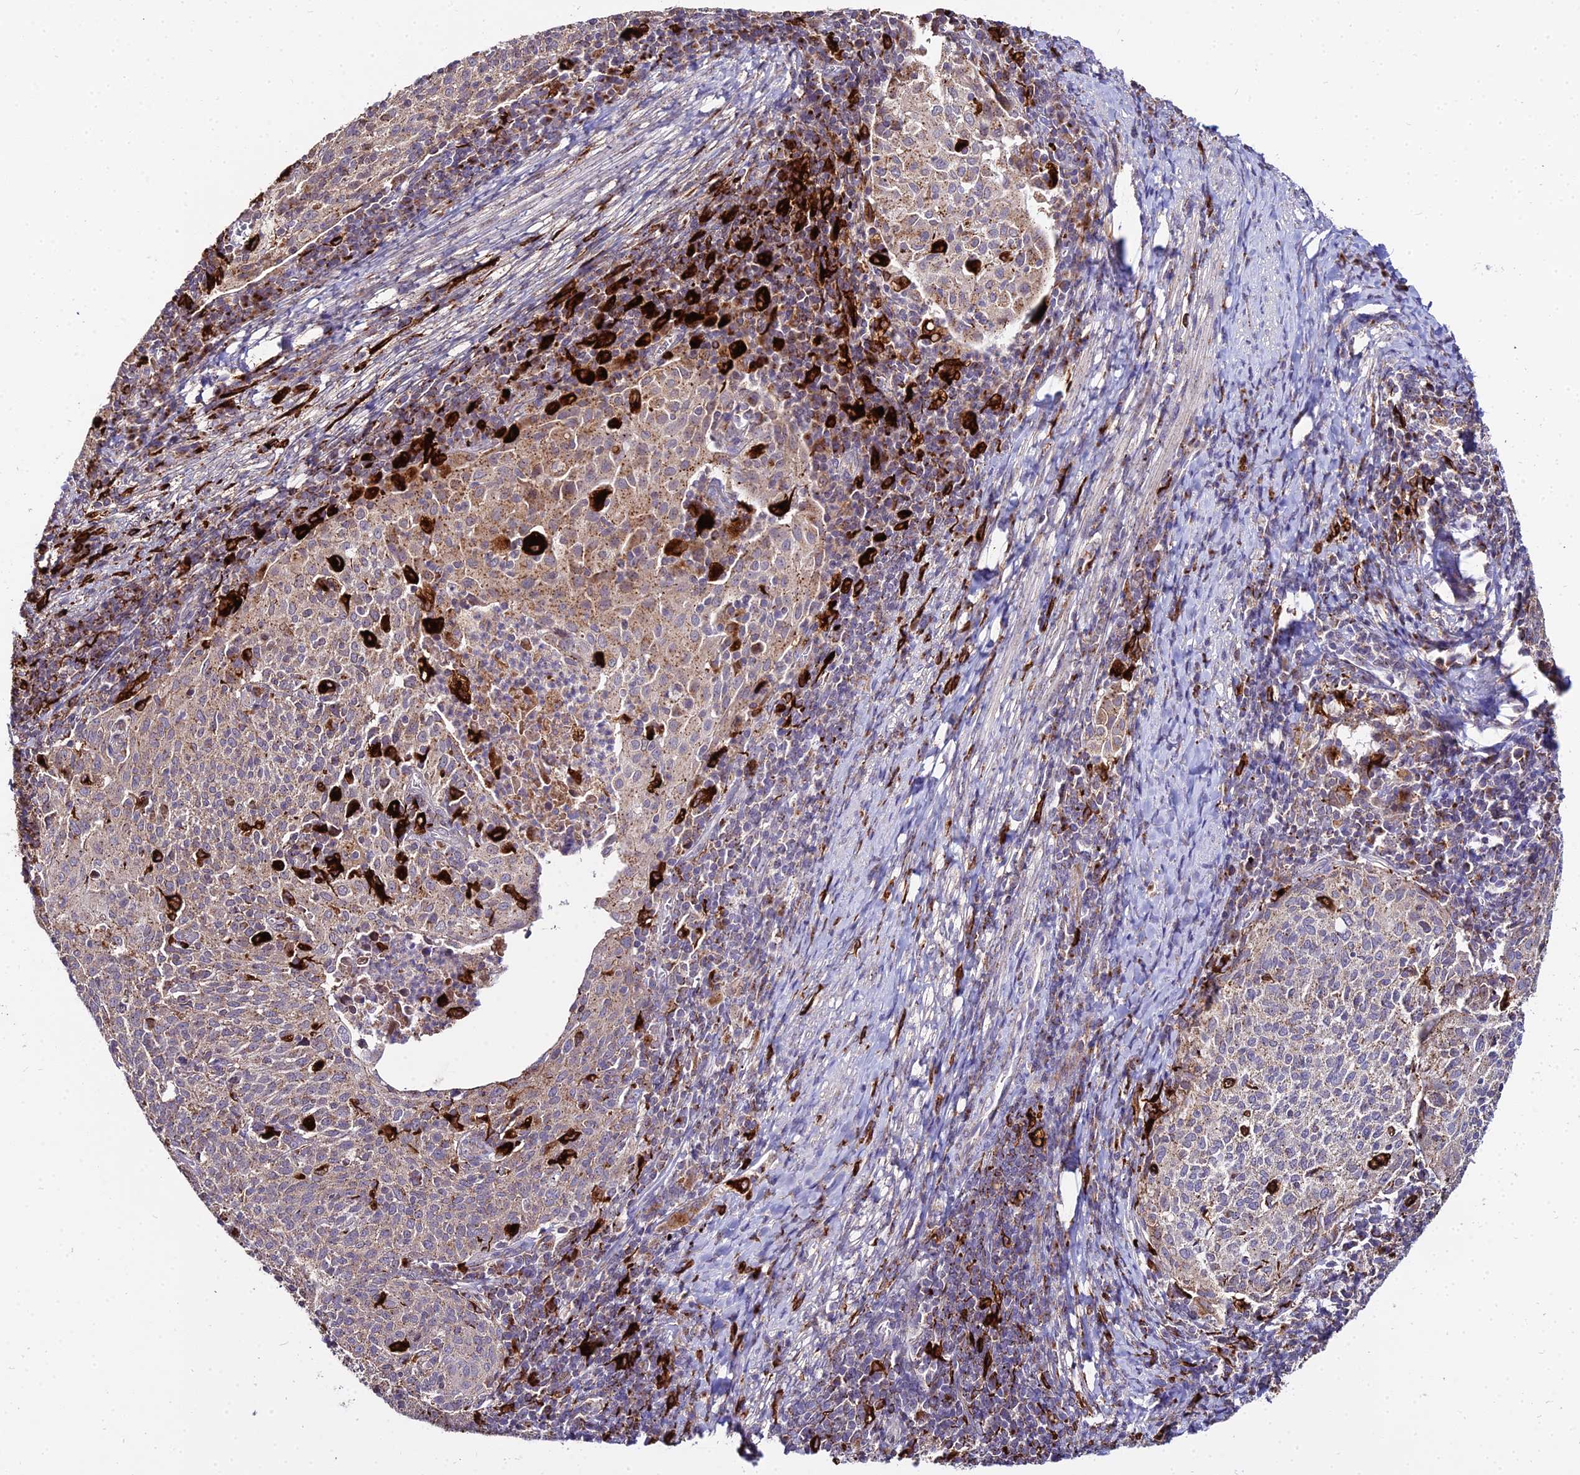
{"staining": {"intensity": "moderate", "quantity": "<25%", "location": "cytoplasmic/membranous"}, "tissue": "cervical cancer", "cell_type": "Tumor cells", "image_type": "cancer", "snomed": [{"axis": "morphology", "description": "Squamous cell carcinoma, NOS"}, {"axis": "topography", "description": "Cervix"}], "caption": "Brown immunohistochemical staining in human squamous cell carcinoma (cervical) reveals moderate cytoplasmic/membranous expression in about <25% of tumor cells.", "gene": "PEX19", "patient": {"sex": "female", "age": 52}}